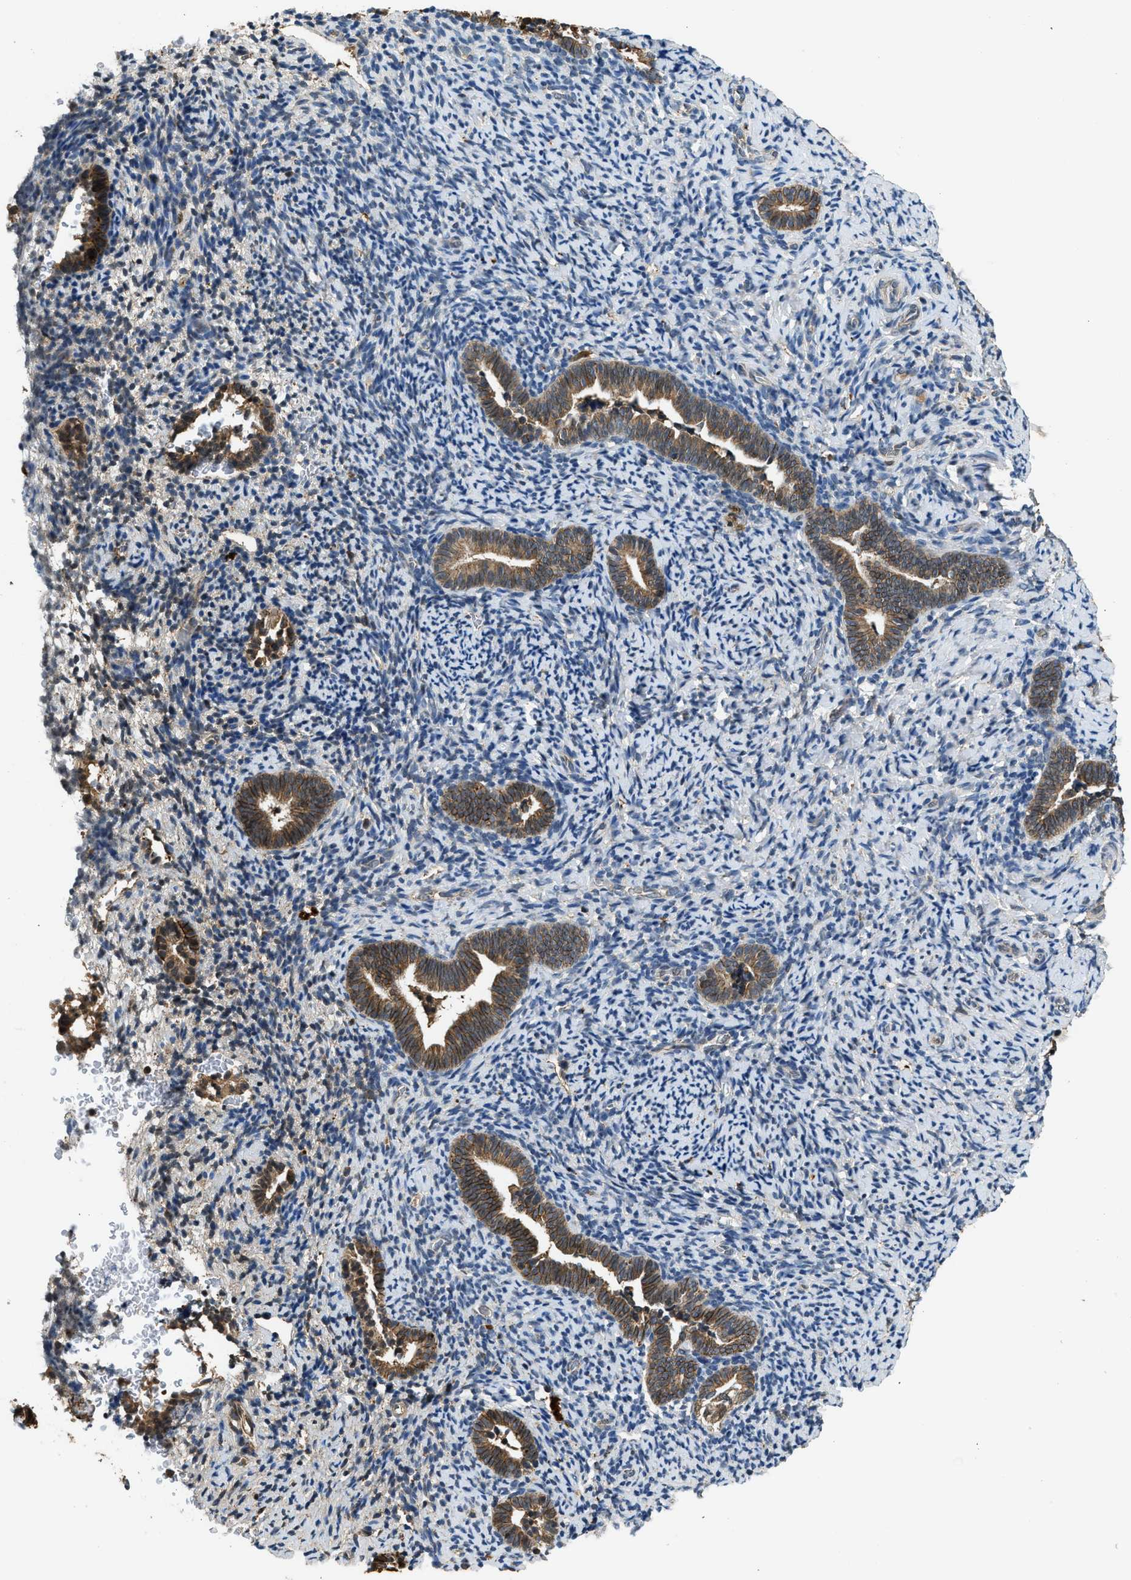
{"staining": {"intensity": "moderate", "quantity": "<25%", "location": "cytoplasmic/membranous"}, "tissue": "endometrium", "cell_type": "Cells in endometrial stroma", "image_type": "normal", "snomed": [{"axis": "morphology", "description": "Normal tissue, NOS"}, {"axis": "topography", "description": "Endometrium"}], "caption": "The photomicrograph shows a brown stain indicating the presence of a protein in the cytoplasmic/membranous of cells in endometrial stroma in endometrium. (brown staining indicates protein expression, while blue staining denotes nuclei).", "gene": "SLC15A4", "patient": {"sex": "female", "age": 51}}